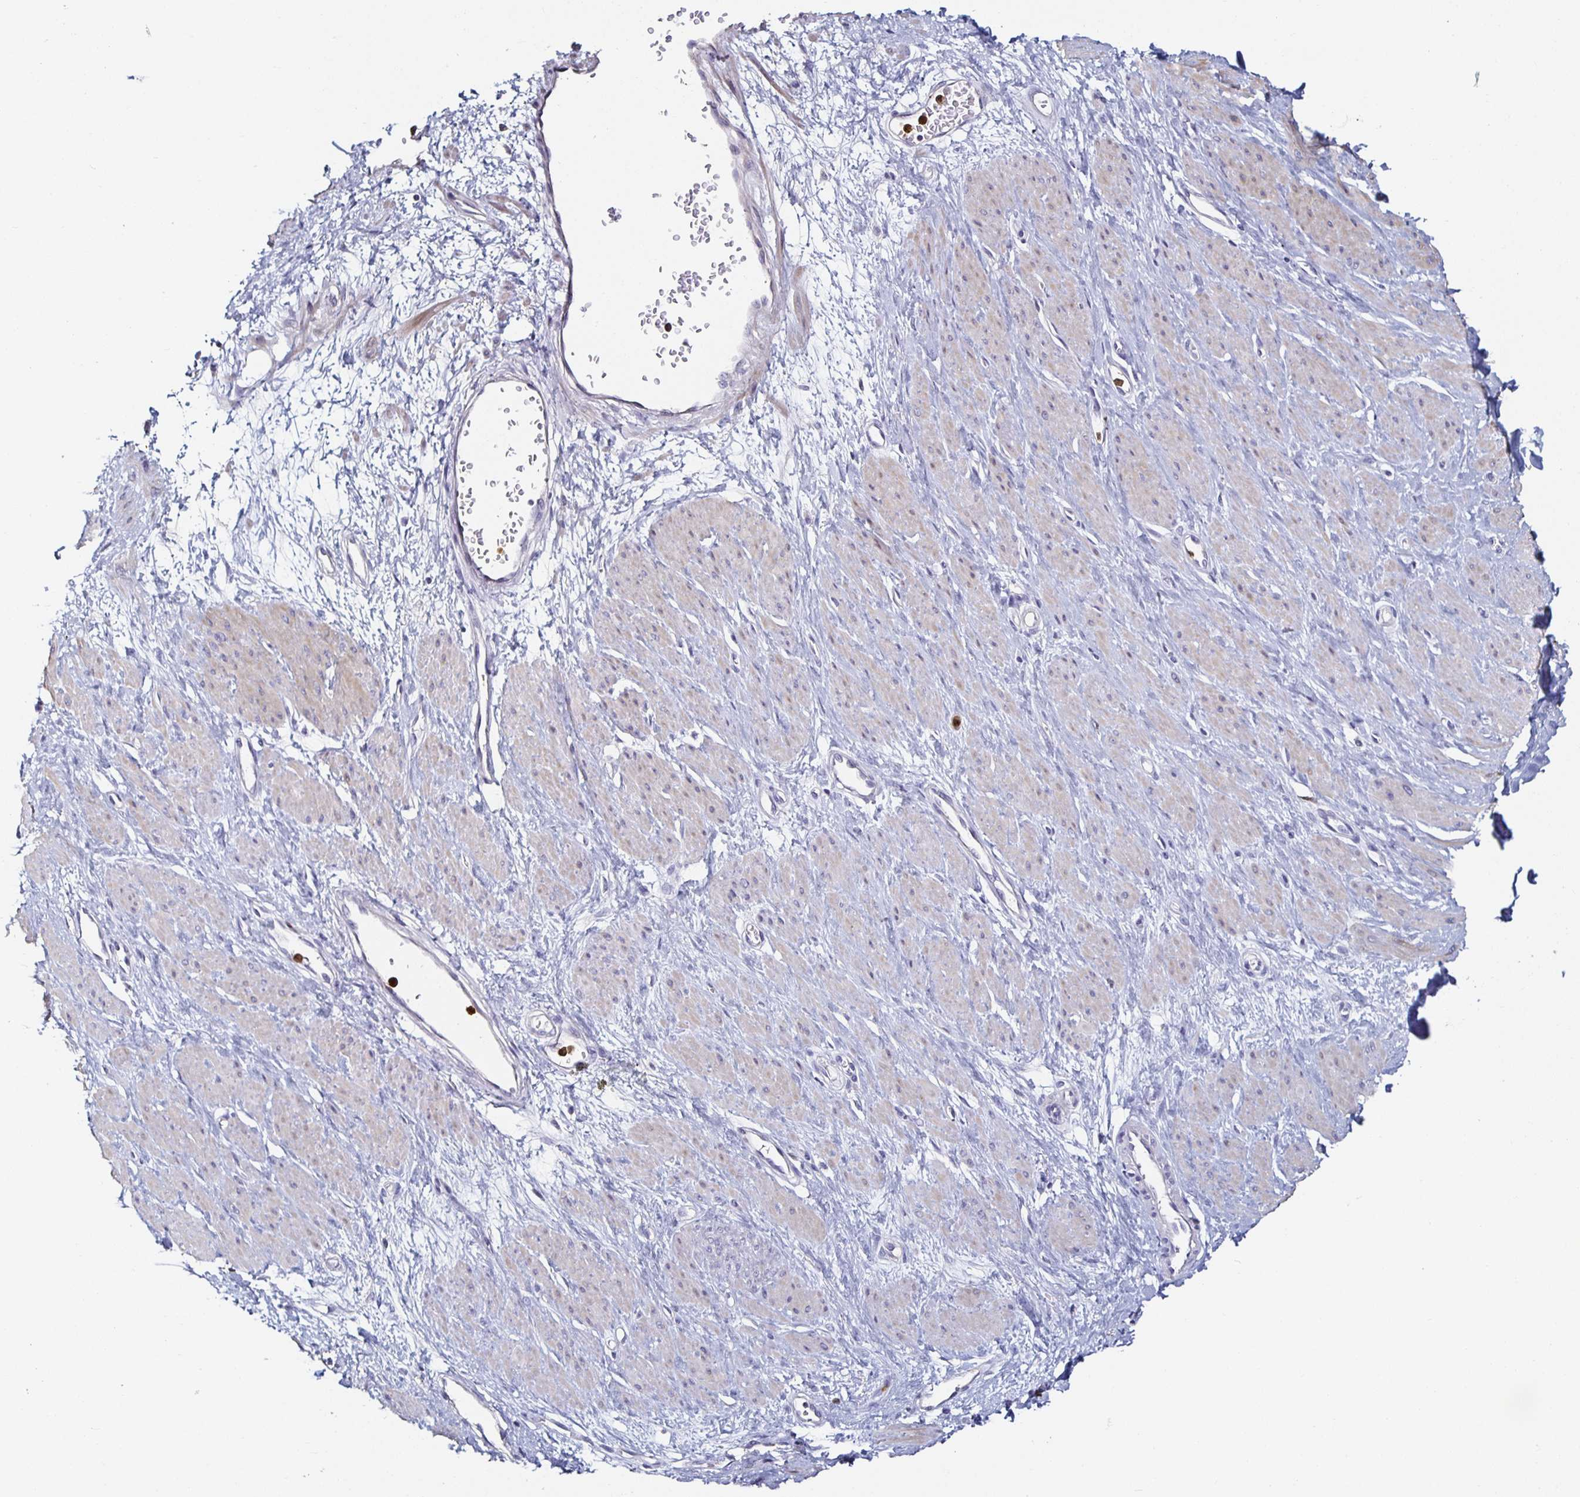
{"staining": {"intensity": "weak", "quantity": "<25%", "location": "cytoplasmic/membranous"}, "tissue": "smooth muscle", "cell_type": "Smooth muscle cells", "image_type": "normal", "snomed": [{"axis": "morphology", "description": "Normal tissue, NOS"}, {"axis": "topography", "description": "Smooth muscle"}, {"axis": "topography", "description": "Uterus"}], "caption": "High power microscopy histopathology image of an immunohistochemistry (IHC) photomicrograph of normal smooth muscle, revealing no significant positivity in smooth muscle cells. (Immunohistochemistry (ihc), brightfield microscopy, high magnification).", "gene": "TLR4", "patient": {"sex": "female", "age": 39}}